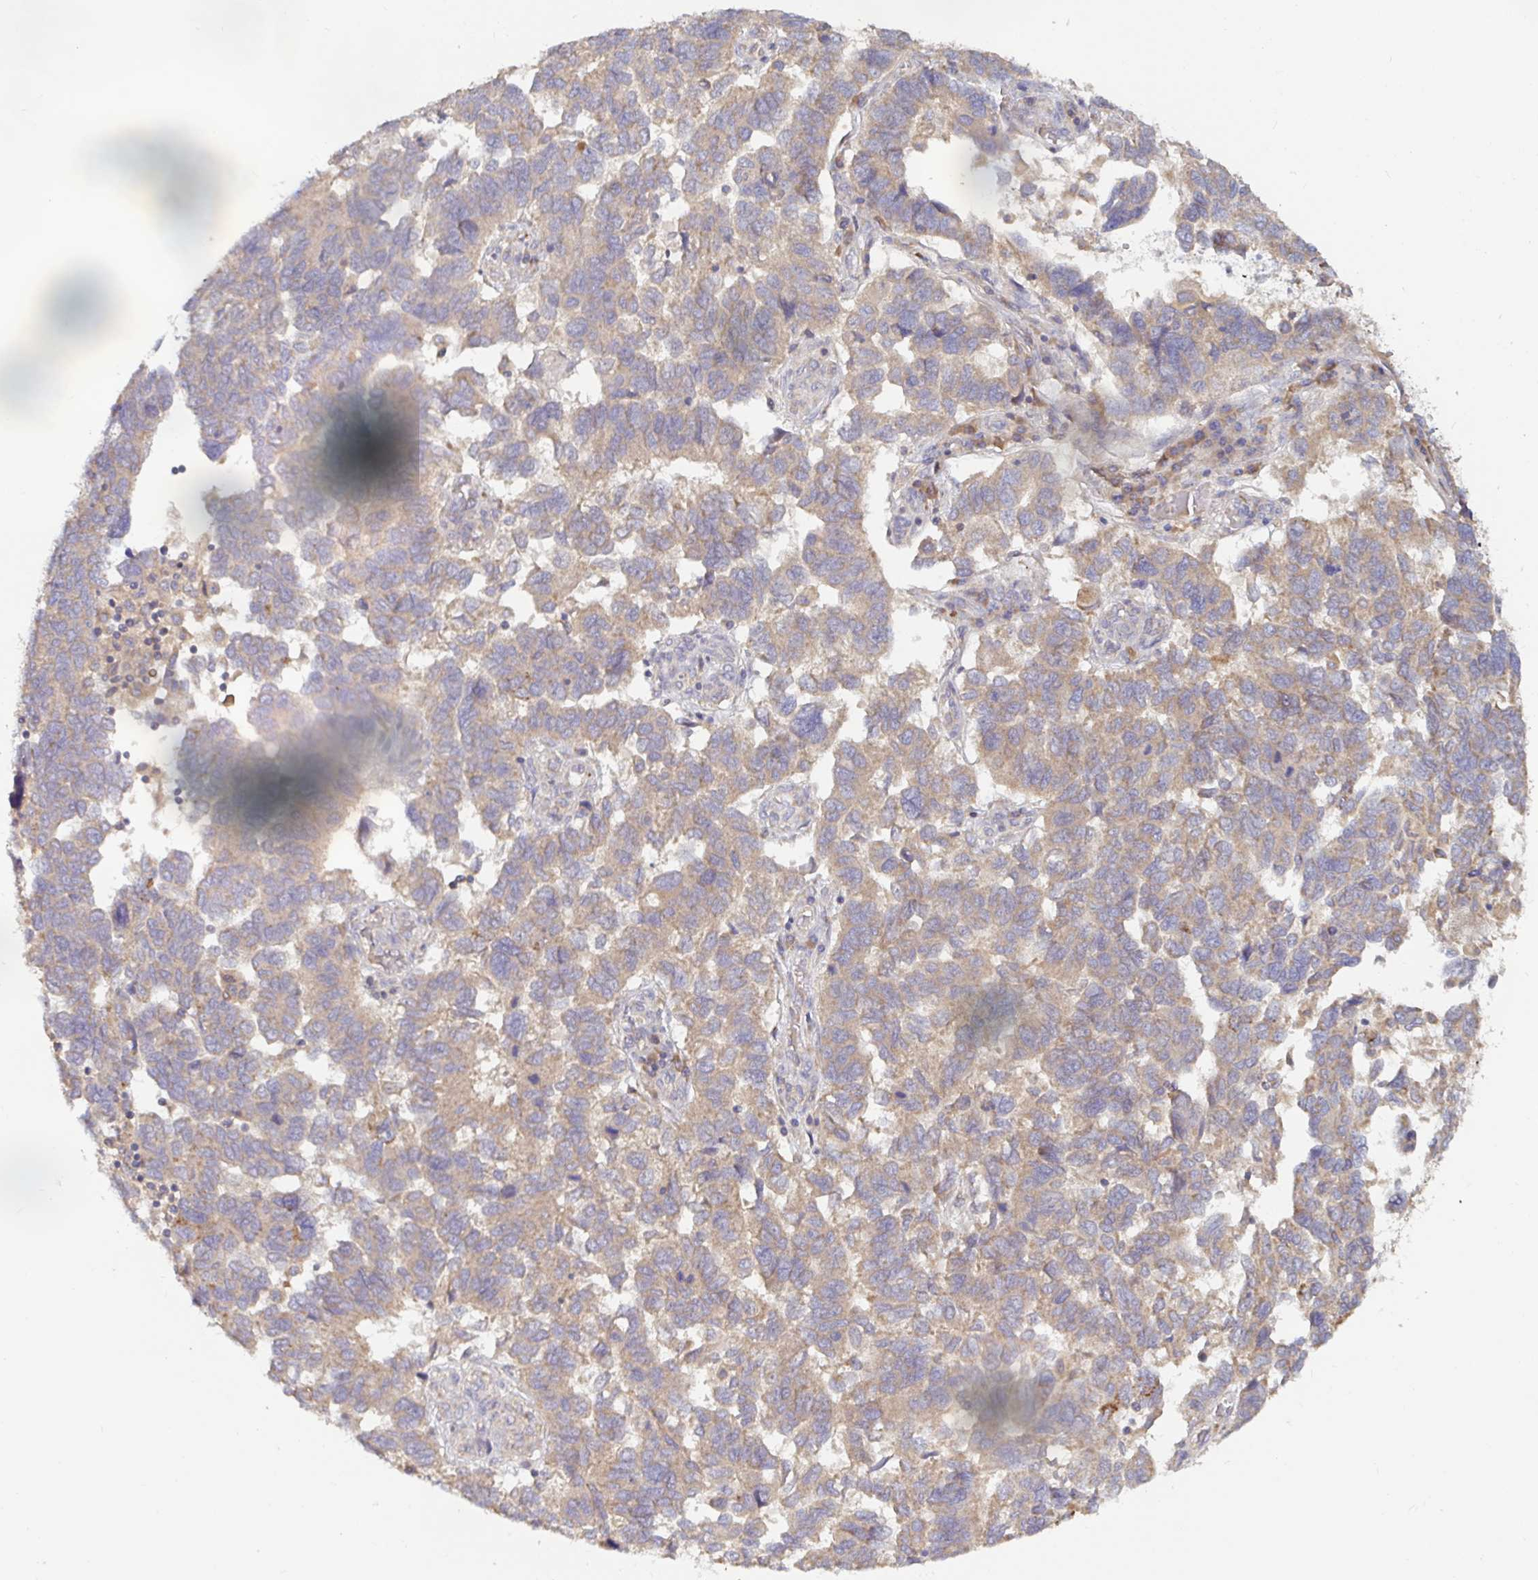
{"staining": {"intensity": "weak", "quantity": "25%-75%", "location": "cytoplasmic/membranous"}, "tissue": "ovarian cancer", "cell_type": "Tumor cells", "image_type": "cancer", "snomed": [{"axis": "morphology", "description": "Cystadenocarcinoma, serous, NOS"}, {"axis": "topography", "description": "Ovary"}], "caption": "Human ovarian serous cystadenocarcinoma stained with a brown dye reveals weak cytoplasmic/membranous positive positivity in approximately 25%-75% of tumor cells.", "gene": "LARP1", "patient": {"sex": "female", "age": 64}}